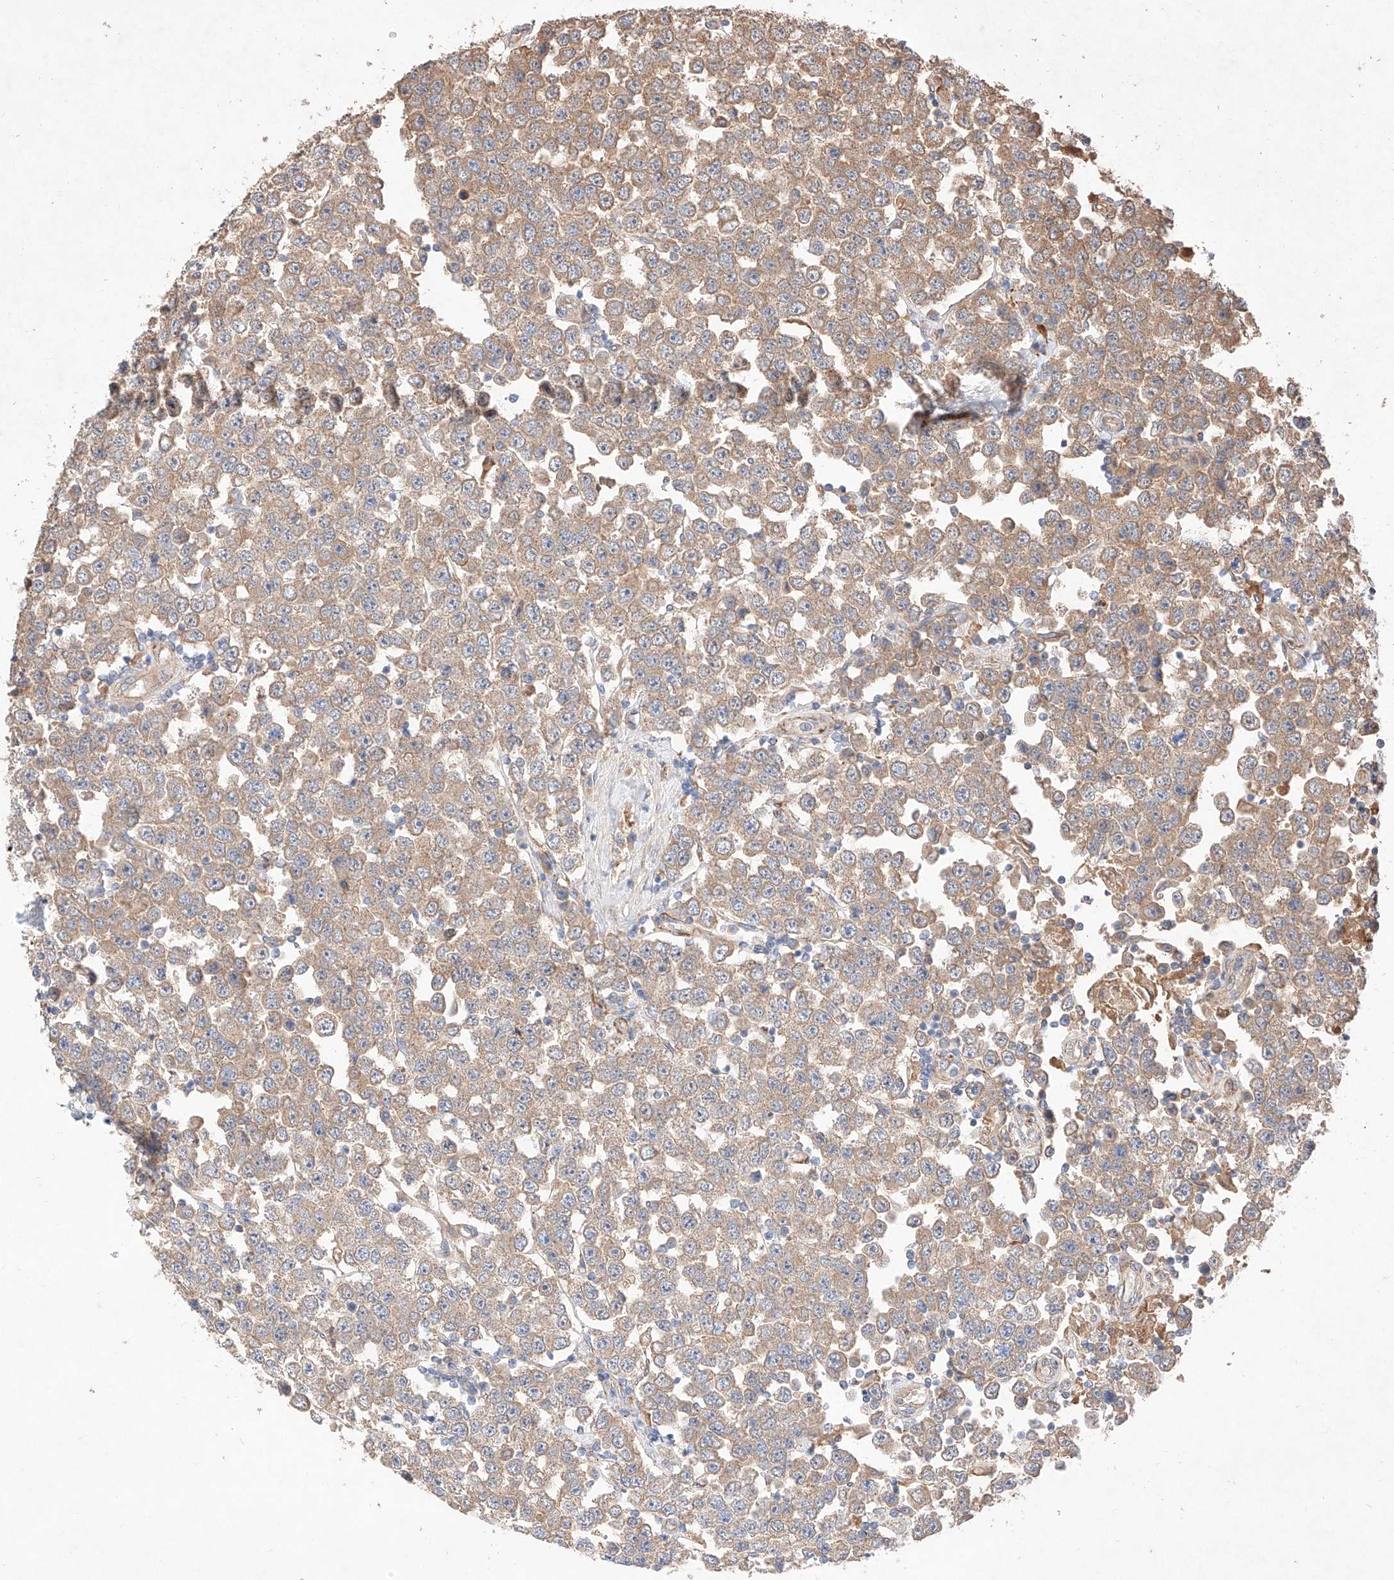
{"staining": {"intensity": "weak", "quantity": ">75%", "location": "cytoplasmic/membranous"}, "tissue": "testis cancer", "cell_type": "Tumor cells", "image_type": "cancer", "snomed": [{"axis": "morphology", "description": "Seminoma, NOS"}, {"axis": "topography", "description": "Testis"}], "caption": "DAB (3,3'-diaminobenzidine) immunohistochemical staining of testis seminoma reveals weak cytoplasmic/membranous protein staining in approximately >75% of tumor cells. (DAB (3,3'-diaminobenzidine) IHC, brown staining for protein, blue staining for nuclei).", "gene": "C6orf62", "patient": {"sex": "male", "age": 28}}